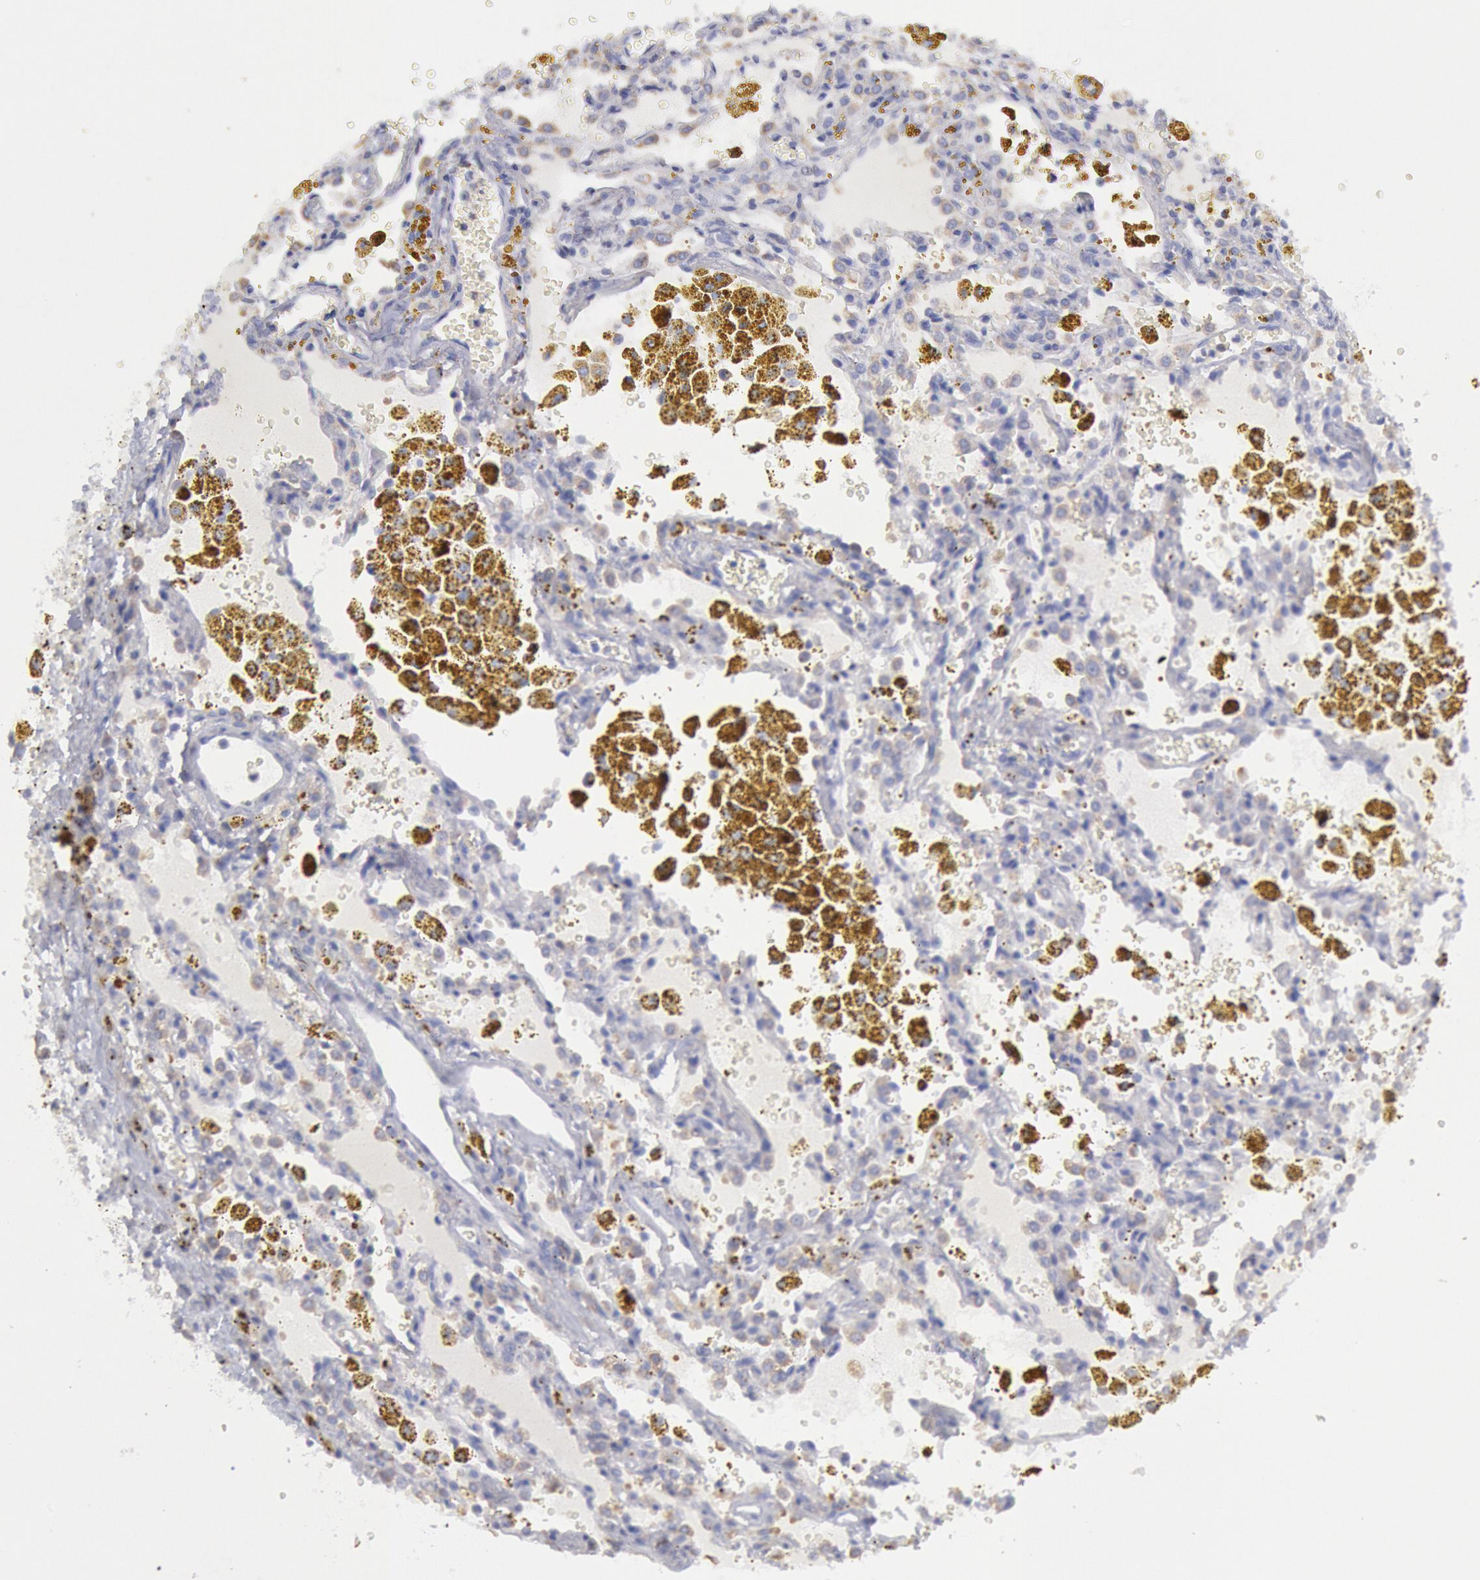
{"staining": {"intensity": "negative", "quantity": "none", "location": "none"}, "tissue": "carcinoid", "cell_type": "Tumor cells", "image_type": "cancer", "snomed": [{"axis": "morphology", "description": "Carcinoid, malignant, NOS"}, {"axis": "topography", "description": "Bronchus"}], "caption": "This image is of carcinoid (malignant) stained with immunohistochemistry (IHC) to label a protein in brown with the nuclei are counter-stained blue. There is no expression in tumor cells.", "gene": "MYH7", "patient": {"sex": "male", "age": 55}}